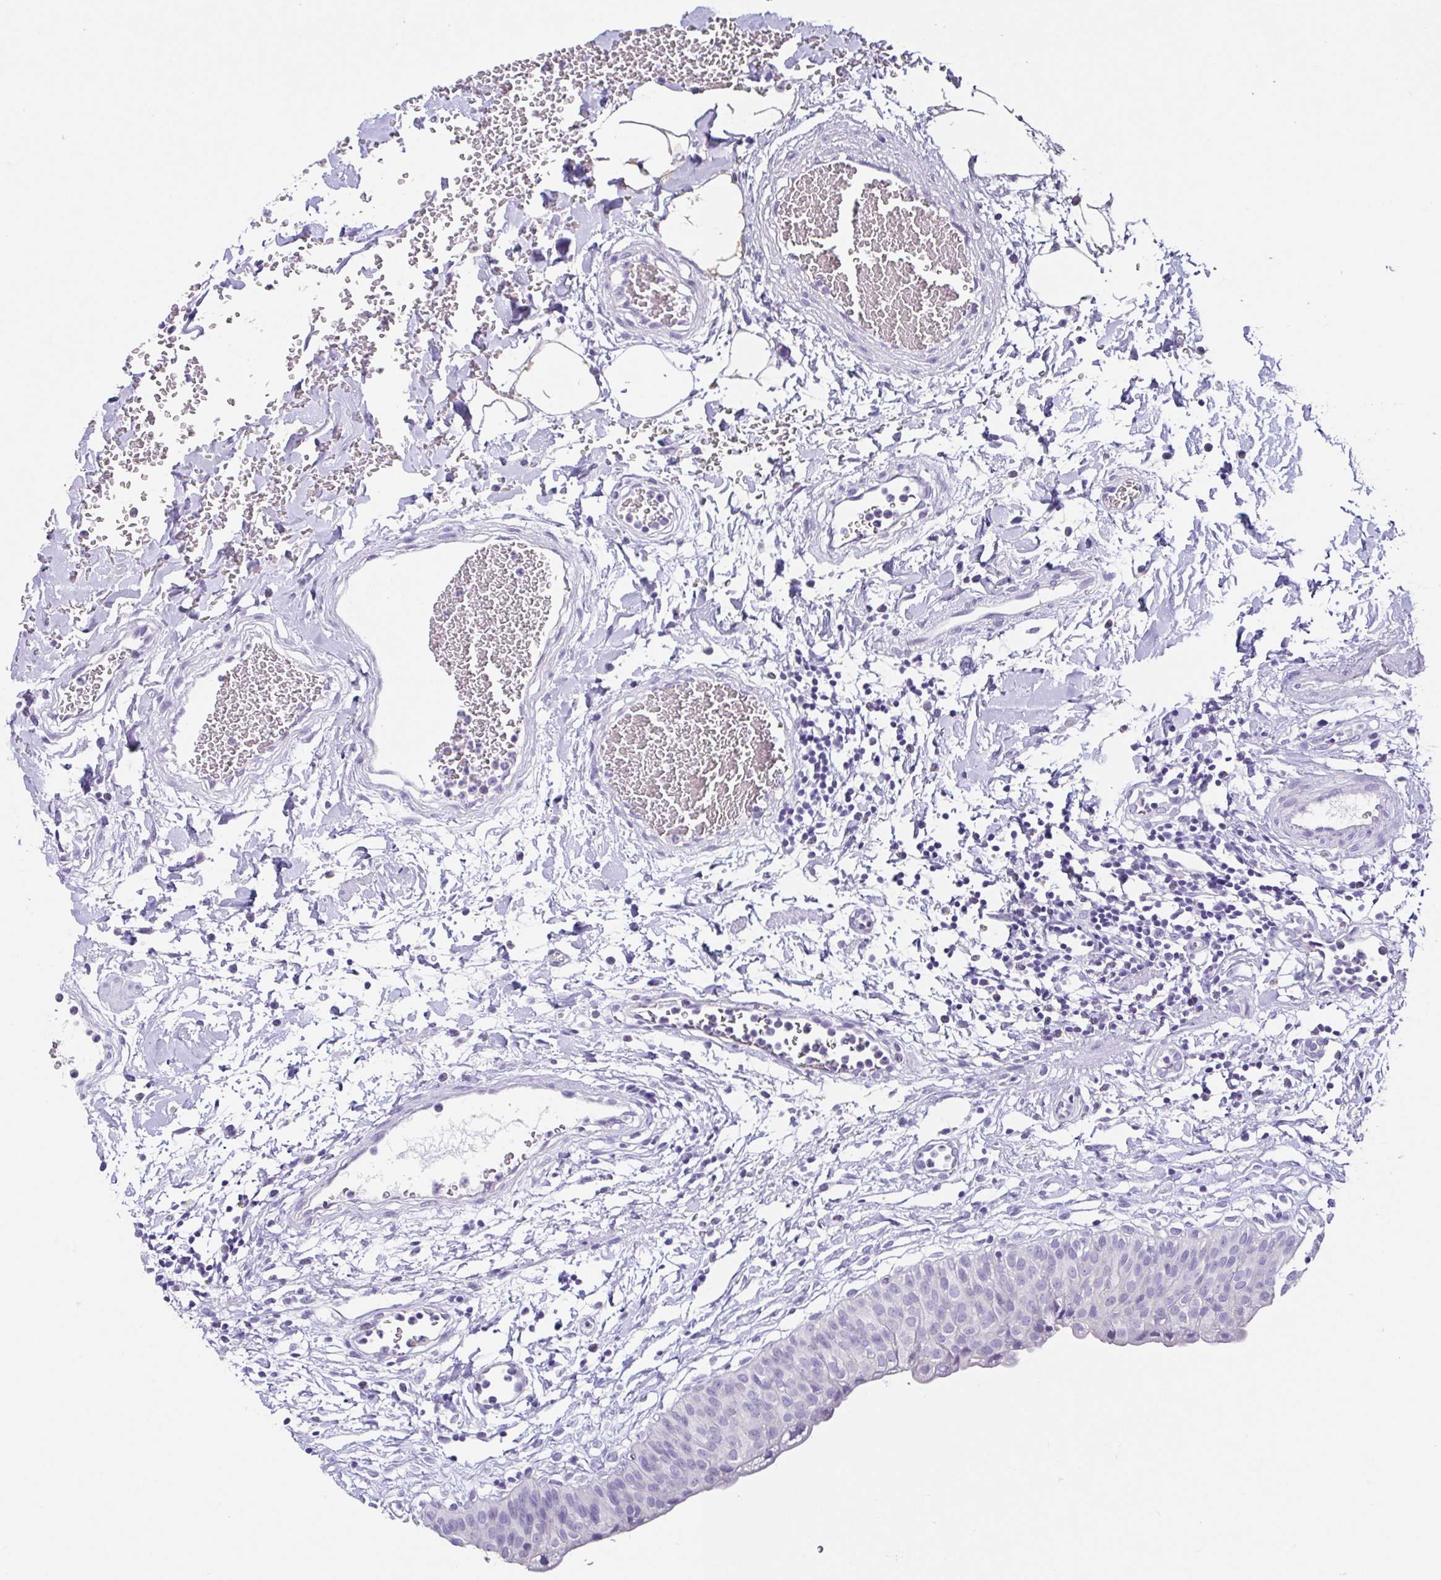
{"staining": {"intensity": "negative", "quantity": "none", "location": "none"}, "tissue": "urinary bladder", "cell_type": "Urothelial cells", "image_type": "normal", "snomed": [{"axis": "morphology", "description": "Normal tissue, NOS"}, {"axis": "topography", "description": "Urinary bladder"}], "caption": "The immunohistochemistry photomicrograph has no significant staining in urothelial cells of urinary bladder.", "gene": "RDH11", "patient": {"sex": "male", "age": 55}}